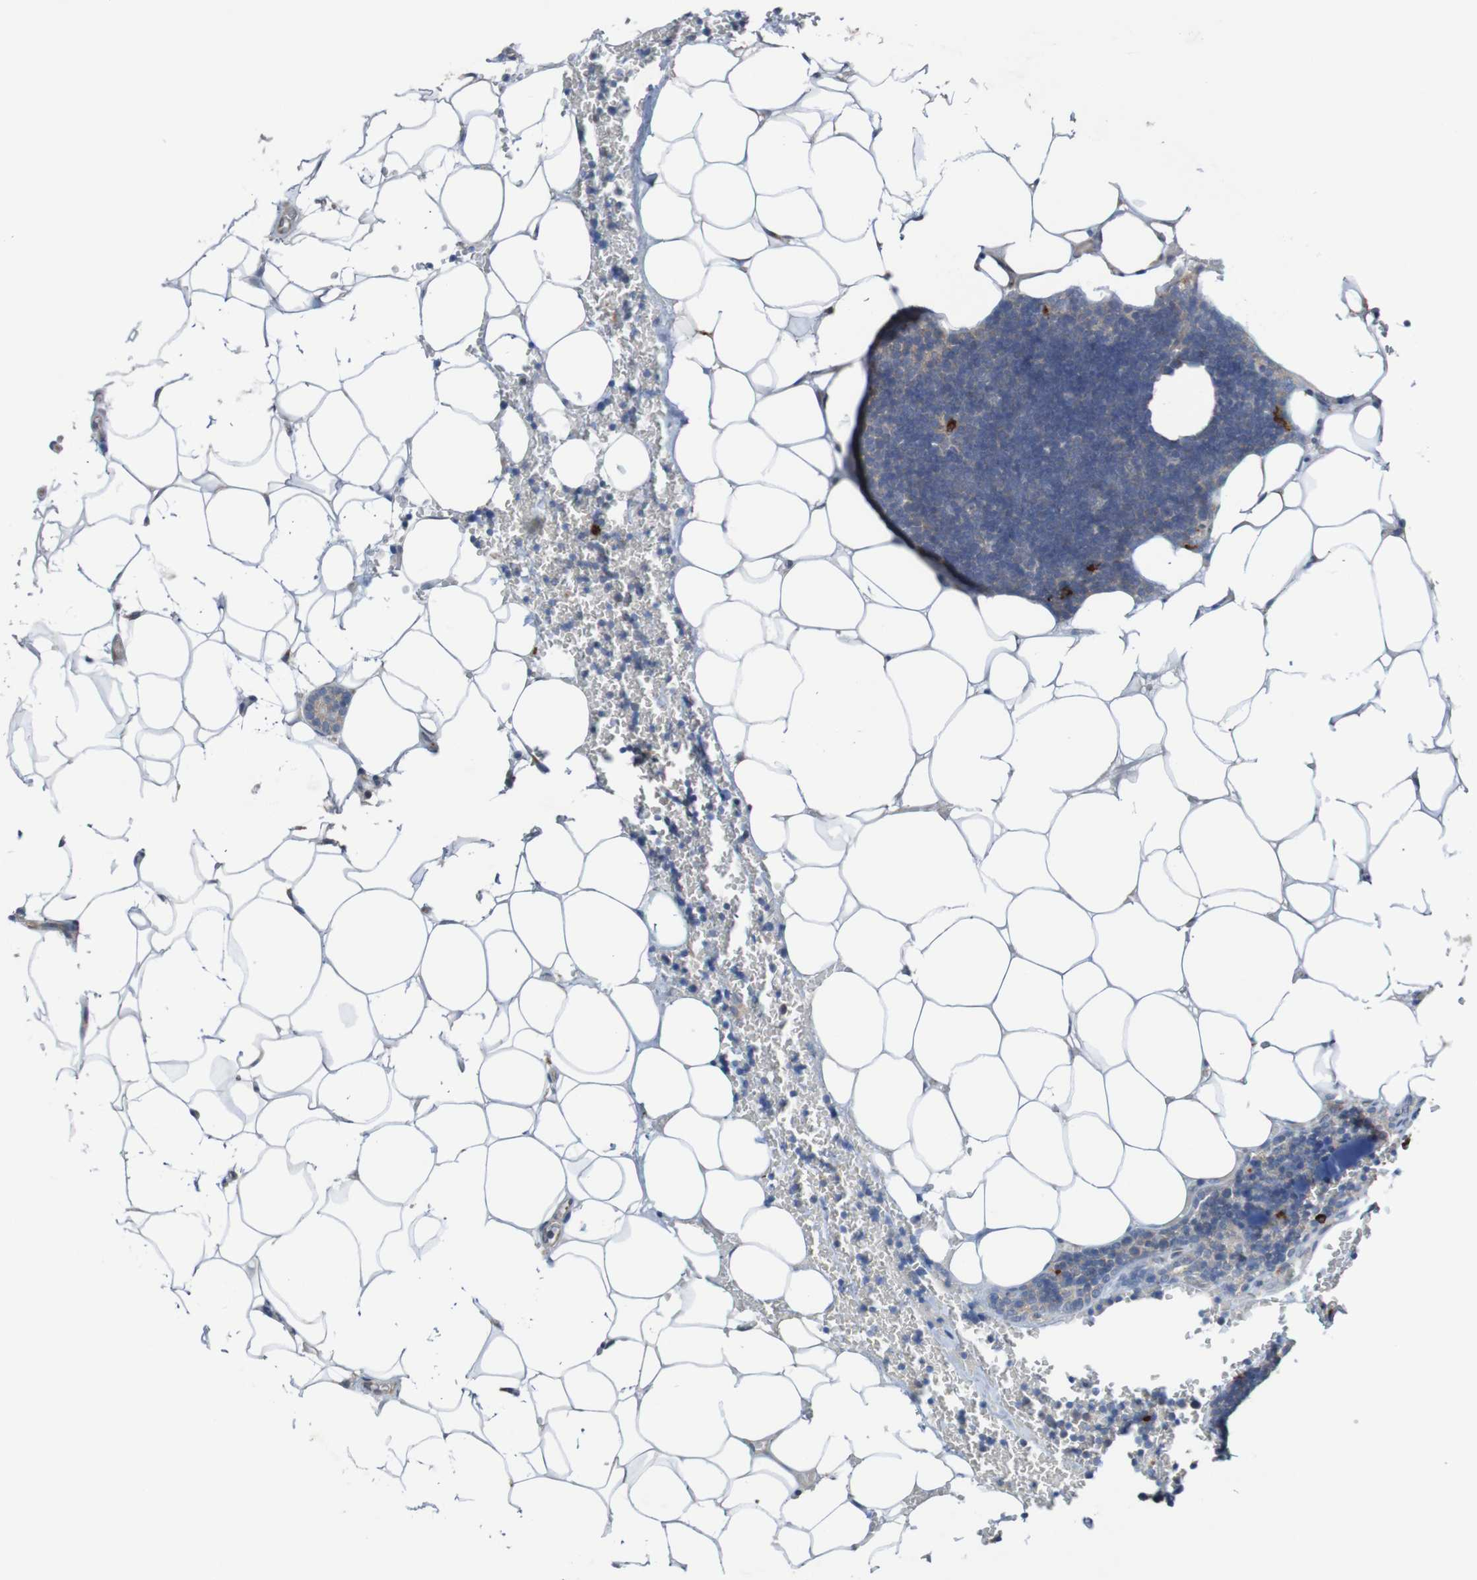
{"staining": {"intensity": "weak", "quantity": "25%-75%", "location": "cytoplasmic/membranous"}, "tissue": "lymph node", "cell_type": "Germinal center cells", "image_type": "normal", "snomed": [{"axis": "morphology", "description": "Normal tissue, NOS"}, {"axis": "topography", "description": "Lymph node"}], "caption": "Immunohistochemical staining of normal human lymph node reveals weak cytoplasmic/membranous protein expression in about 25%-75% of germinal center cells.", "gene": "ST8SIA6", "patient": {"sex": "male", "age": 33}}